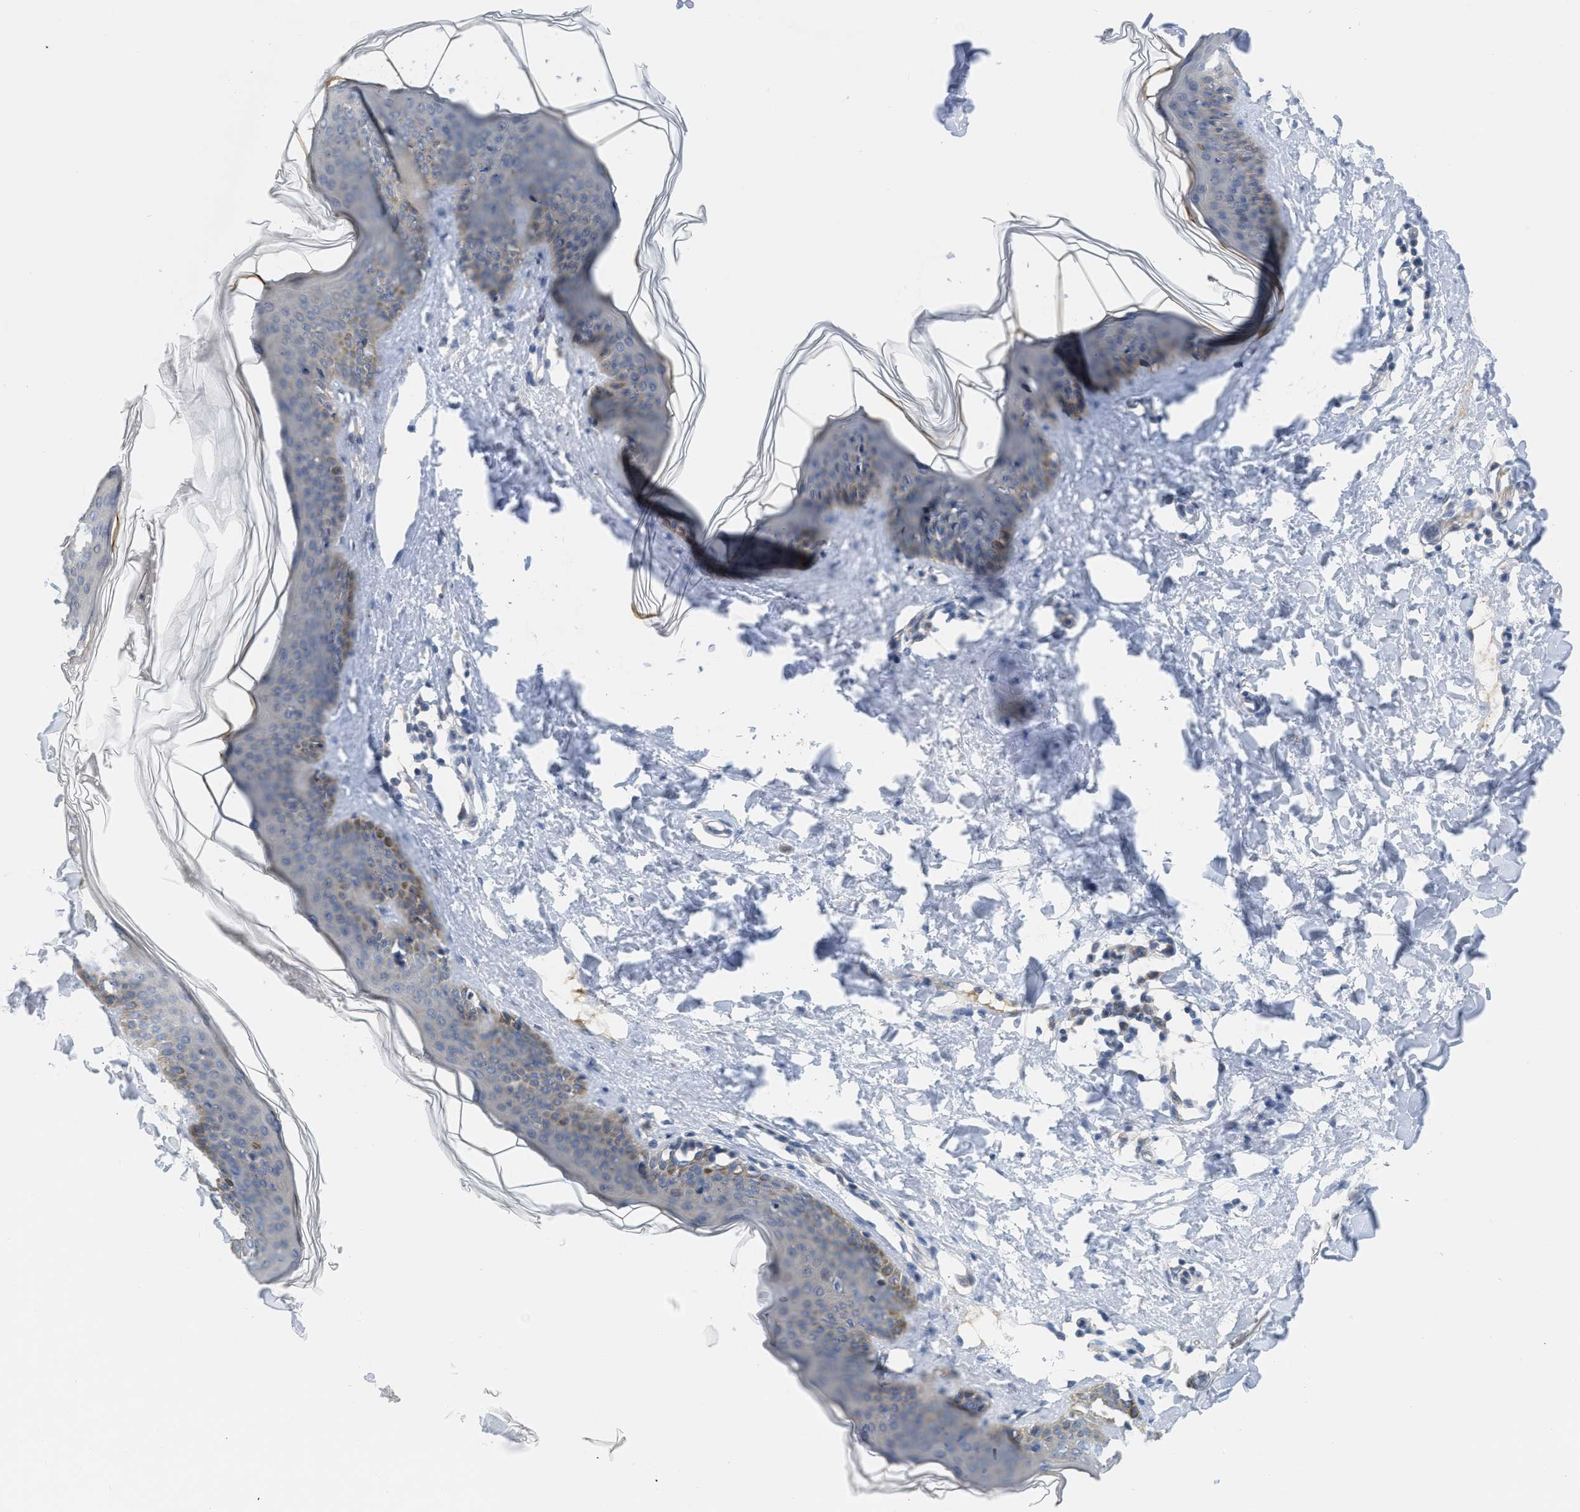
{"staining": {"intensity": "negative", "quantity": "none", "location": "none"}, "tissue": "skin", "cell_type": "Fibroblasts", "image_type": "normal", "snomed": [{"axis": "morphology", "description": "Normal tissue, NOS"}, {"axis": "topography", "description": "Skin"}], "caption": "DAB immunohistochemical staining of unremarkable human skin reveals no significant expression in fibroblasts. (DAB (3,3'-diaminobenzidine) immunohistochemistry visualized using brightfield microscopy, high magnification).", "gene": "TNFAIP1", "patient": {"sex": "female", "age": 17}}